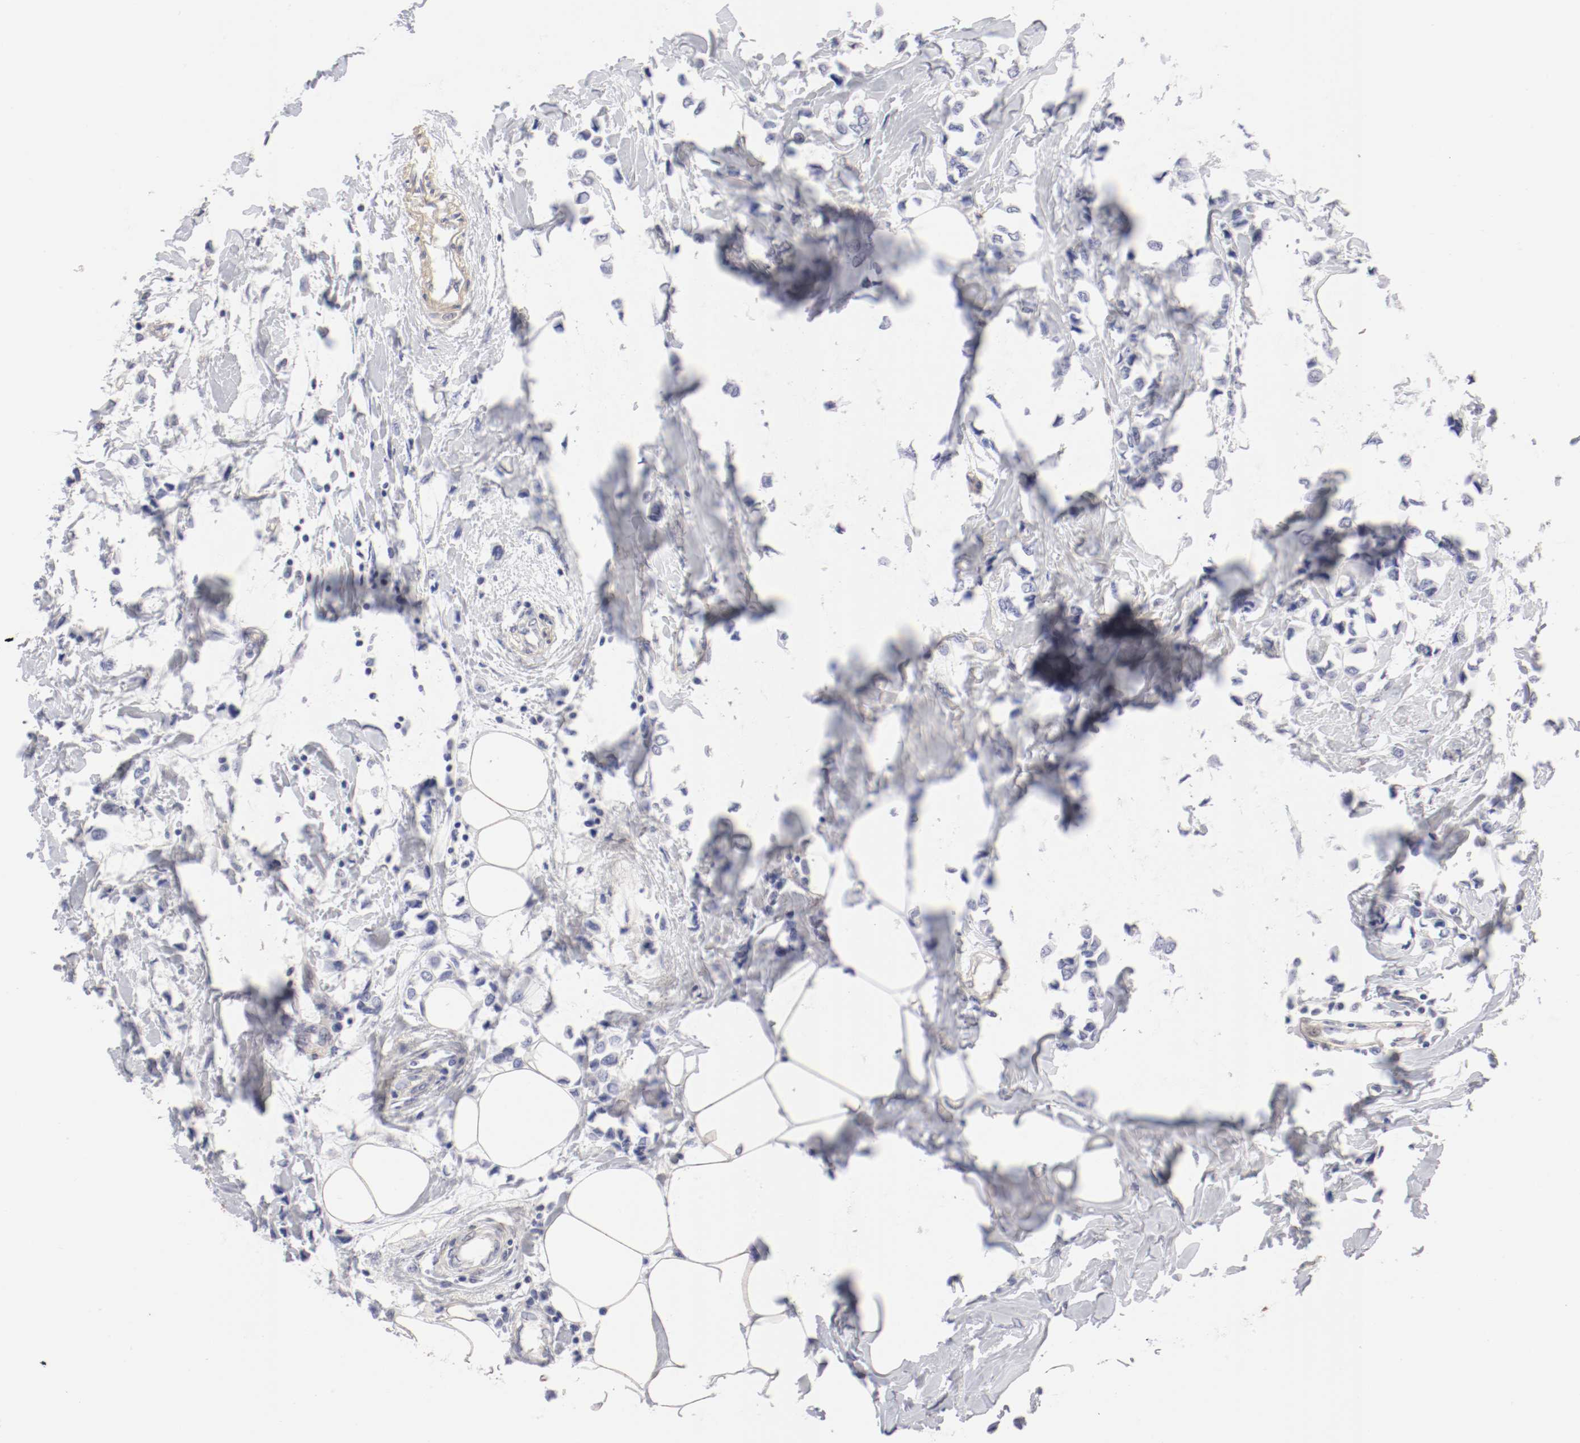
{"staining": {"intensity": "negative", "quantity": "none", "location": "none"}, "tissue": "breast cancer", "cell_type": "Tumor cells", "image_type": "cancer", "snomed": [{"axis": "morphology", "description": "Lobular carcinoma"}, {"axis": "topography", "description": "Breast"}], "caption": "Histopathology image shows no protein expression in tumor cells of breast cancer tissue.", "gene": "LAX1", "patient": {"sex": "female", "age": 51}}